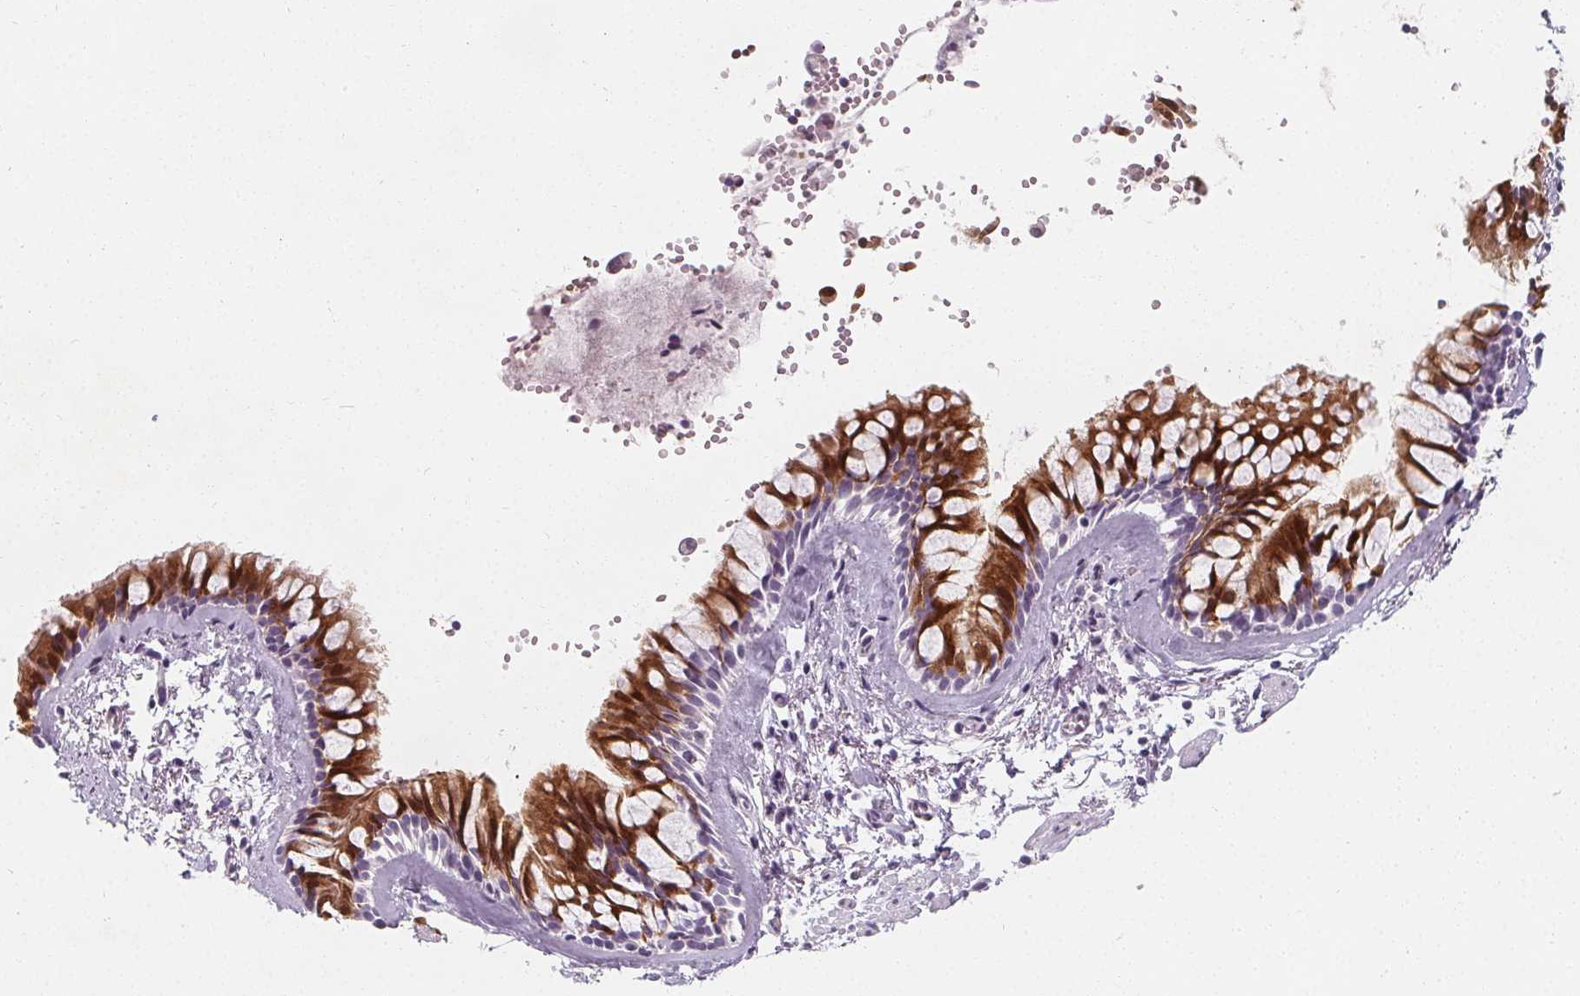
{"staining": {"intensity": "strong", "quantity": "25%-75%", "location": "cytoplasmic/membranous,nuclear"}, "tissue": "bronchus", "cell_type": "Respiratory epithelial cells", "image_type": "normal", "snomed": [{"axis": "morphology", "description": "Normal tissue, NOS"}, {"axis": "topography", "description": "Bronchus"}], "caption": "The histopathology image shows immunohistochemical staining of normal bronchus. There is strong cytoplasmic/membranous,nuclear staining is seen in about 25%-75% of respiratory epithelial cells. (DAB IHC, brown staining for protein, blue staining for nuclei).", "gene": "DBX2", "patient": {"sex": "female", "age": 59}}